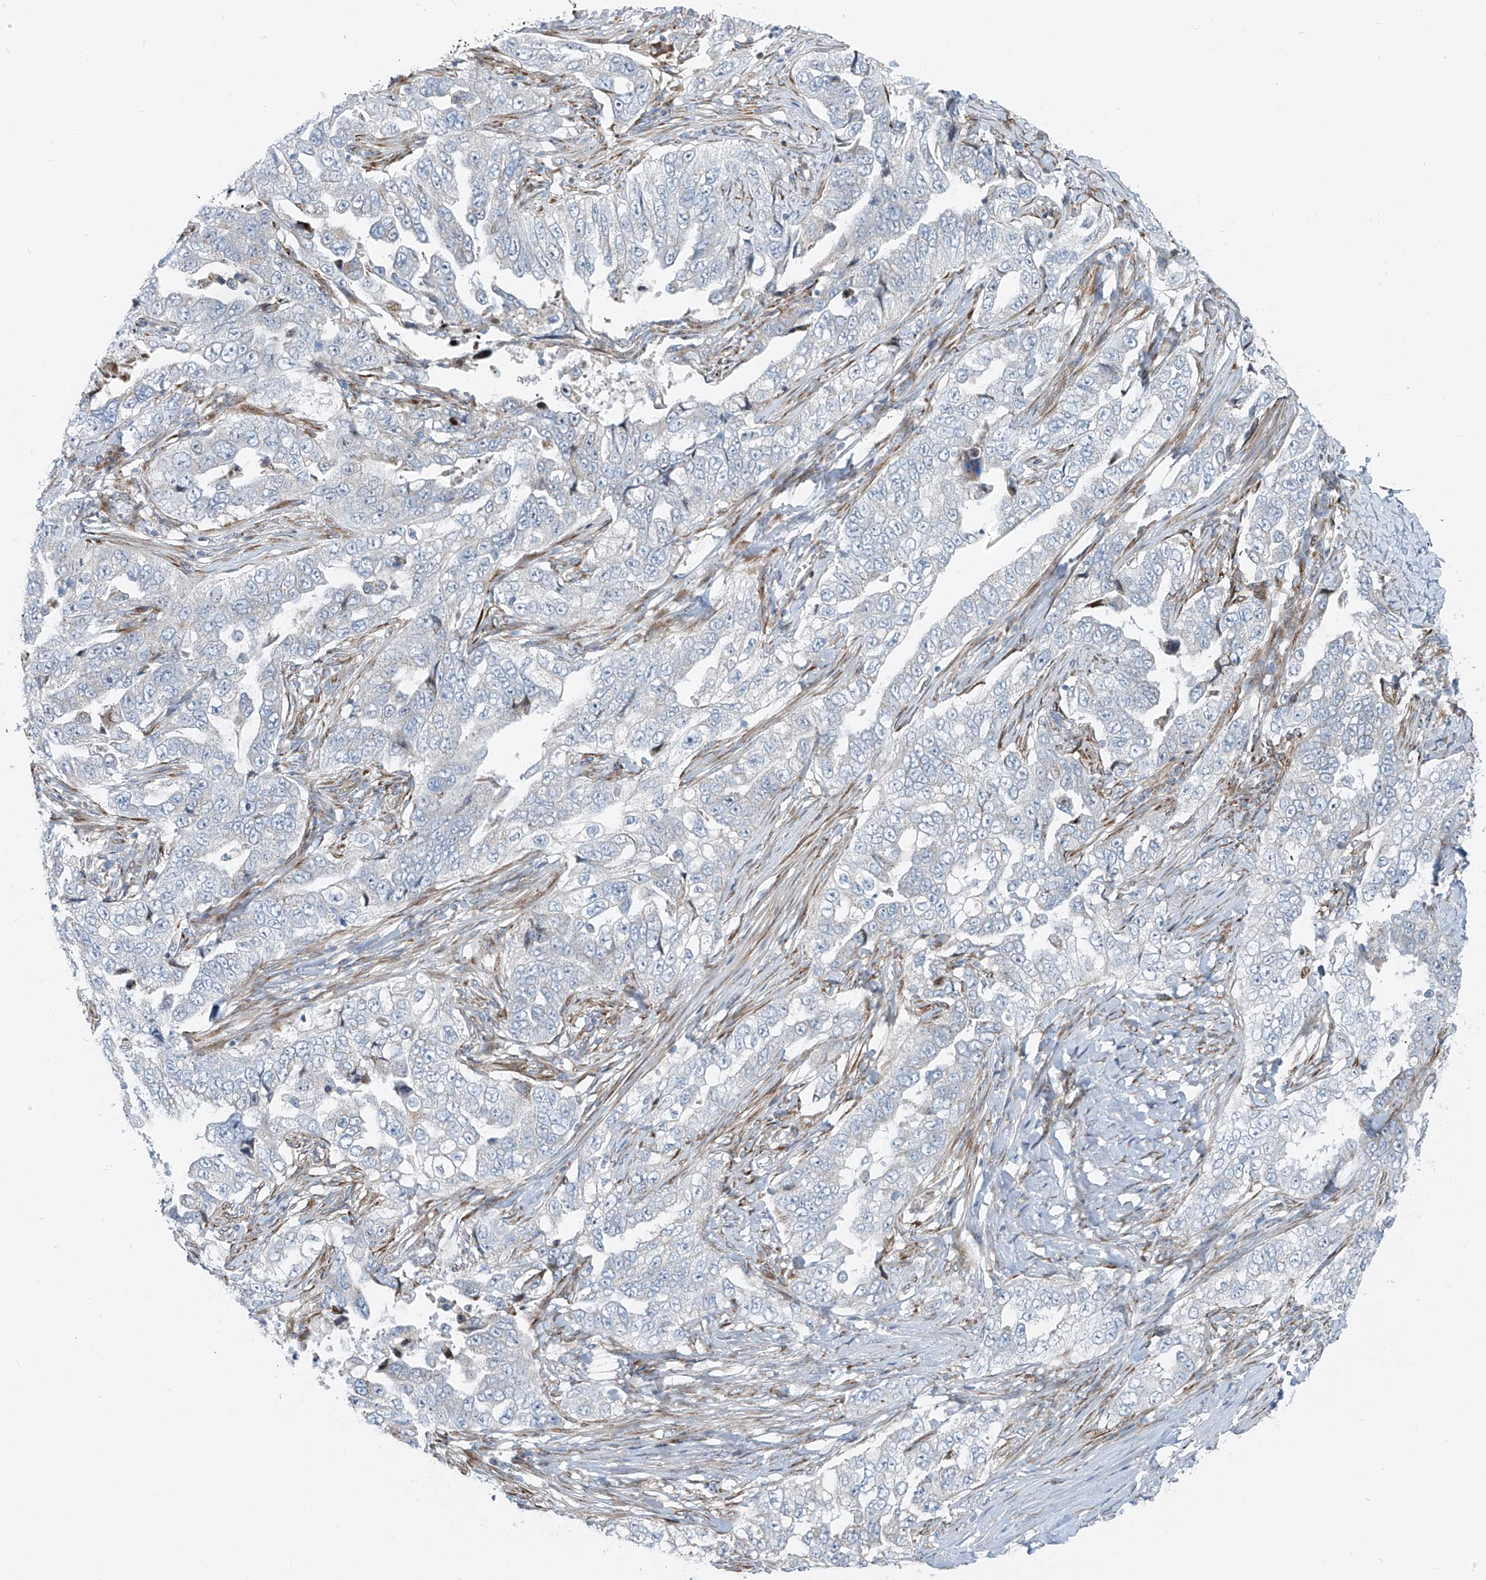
{"staining": {"intensity": "moderate", "quantity": "<25%", "location": "cytoplasmic/membranous"}, "tissue": "lung cancer", "cell_type": "Tumor cells", "image_type": "cancer", "snomed": [{"axis": "morphology", "description": "Adenocarcinoma, NOS"}, {"axis": "topography", "description": "Lung"}], "caption": "High-magnification brightfield microscopy of lung cancer stained with DAB (brown) and counterstained with hematoxylin (blue). tumor cells exhibit moderate cytoplasmic/membranous staining is identified in approximately<25% of cells.", "gene": "HIC2", "patient": {"sex": "female", "age": 51}}